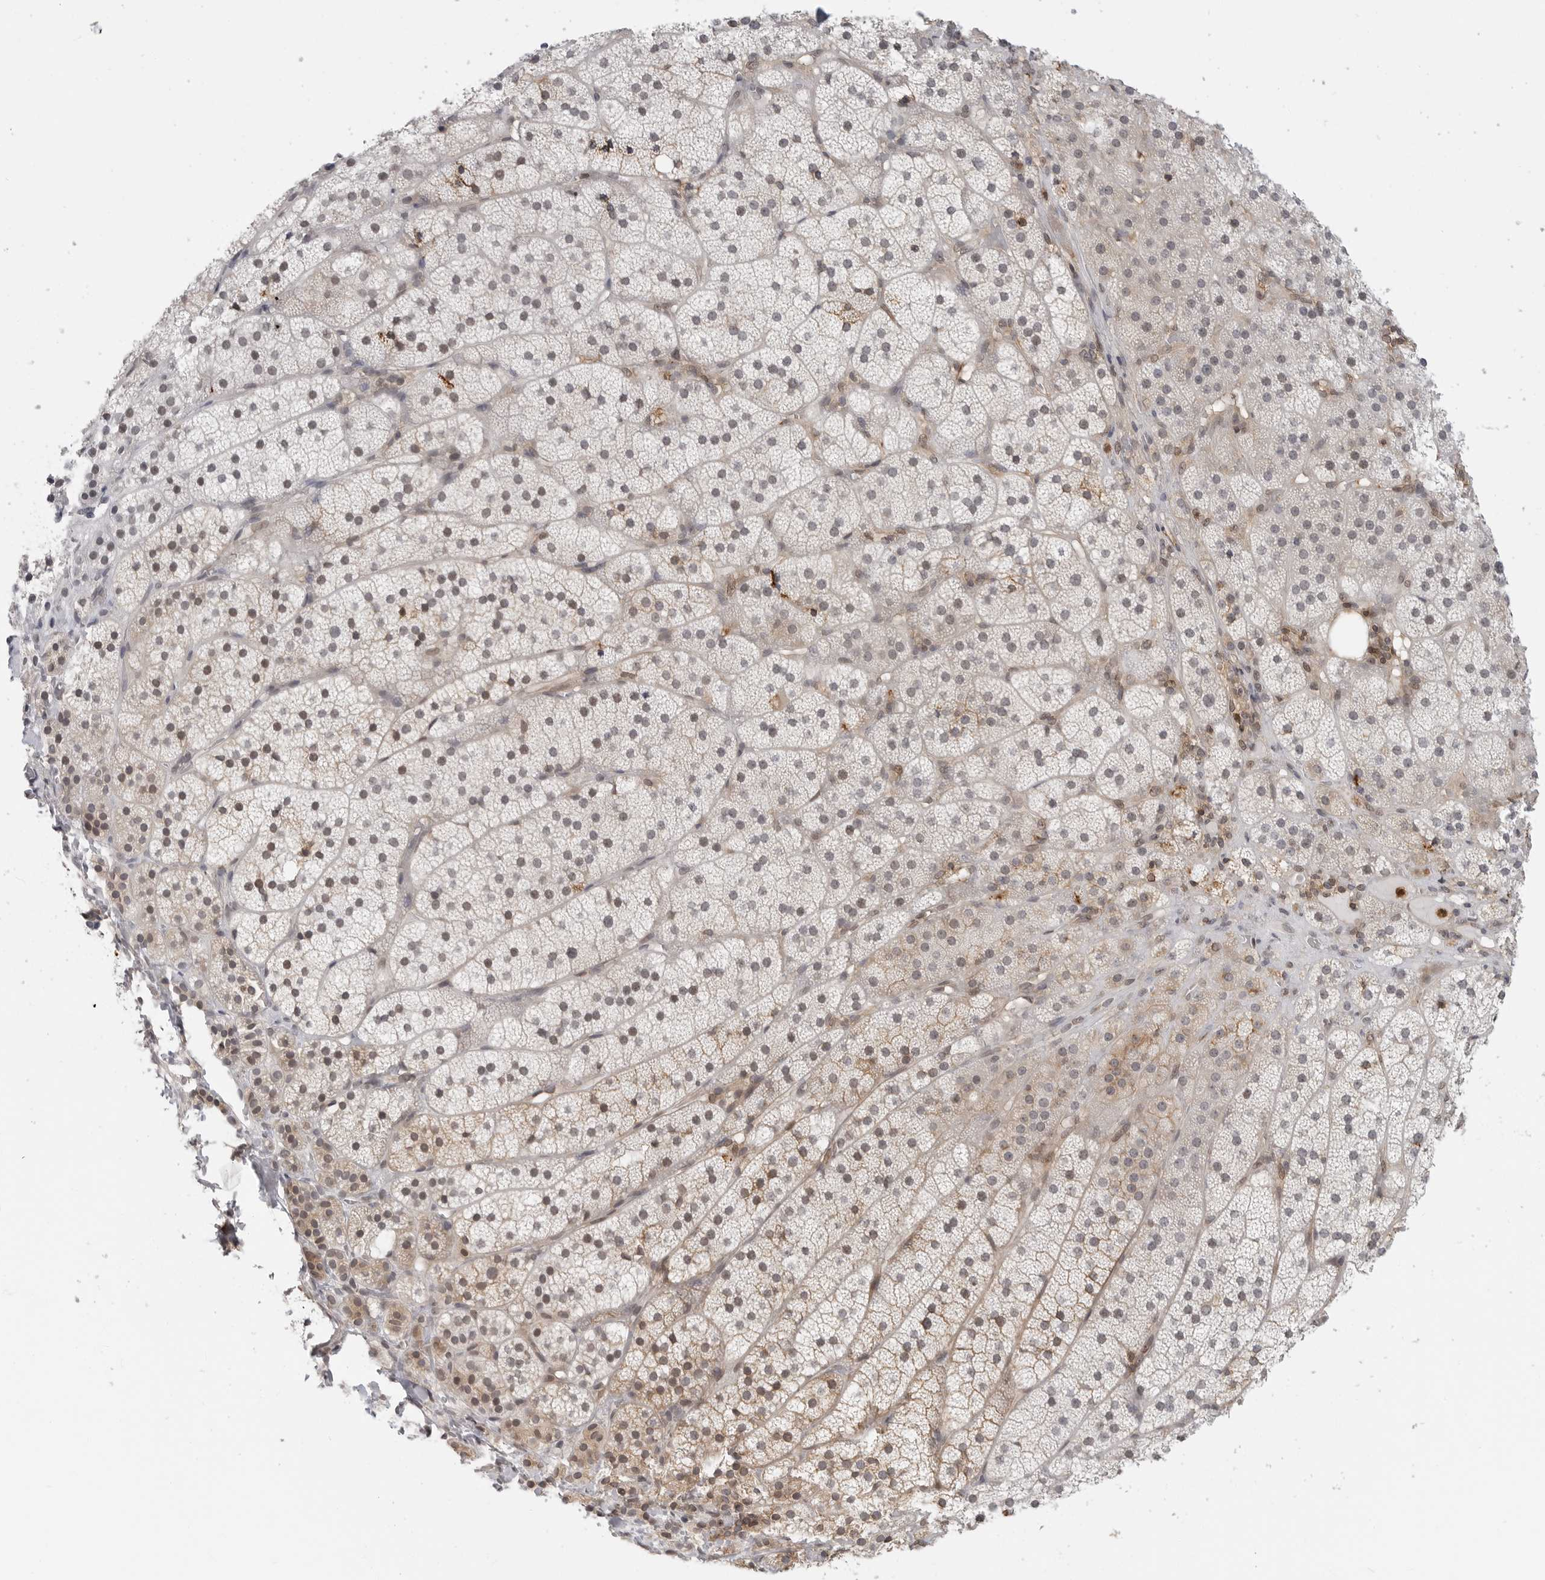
{"staining": {"intensity": "weak", "quantity": "25%-75%", "location": "cytoplasmic/membranous,nuclear"}, "tissue": "adrenal gland", "cell_type": "Glandular cells", "image_type": "normal", "snomed": [{"axis": "morphology", "description": "Normal tissue, NOS"}, {"axis": "topography", "description": "Adrenal gland"}], "caption": "This photomicrograph demonstrates benign adrenal gland stained with immunohistochemistry (IHC) to label a protein in brown. The cytoplasmic/membranous,nuclear of glandular cells show weak positivity for the protein. Nuclei are counter-stained blue.", "gene": "ANXA11", "patient": {"sex": "female", "age": 44}}